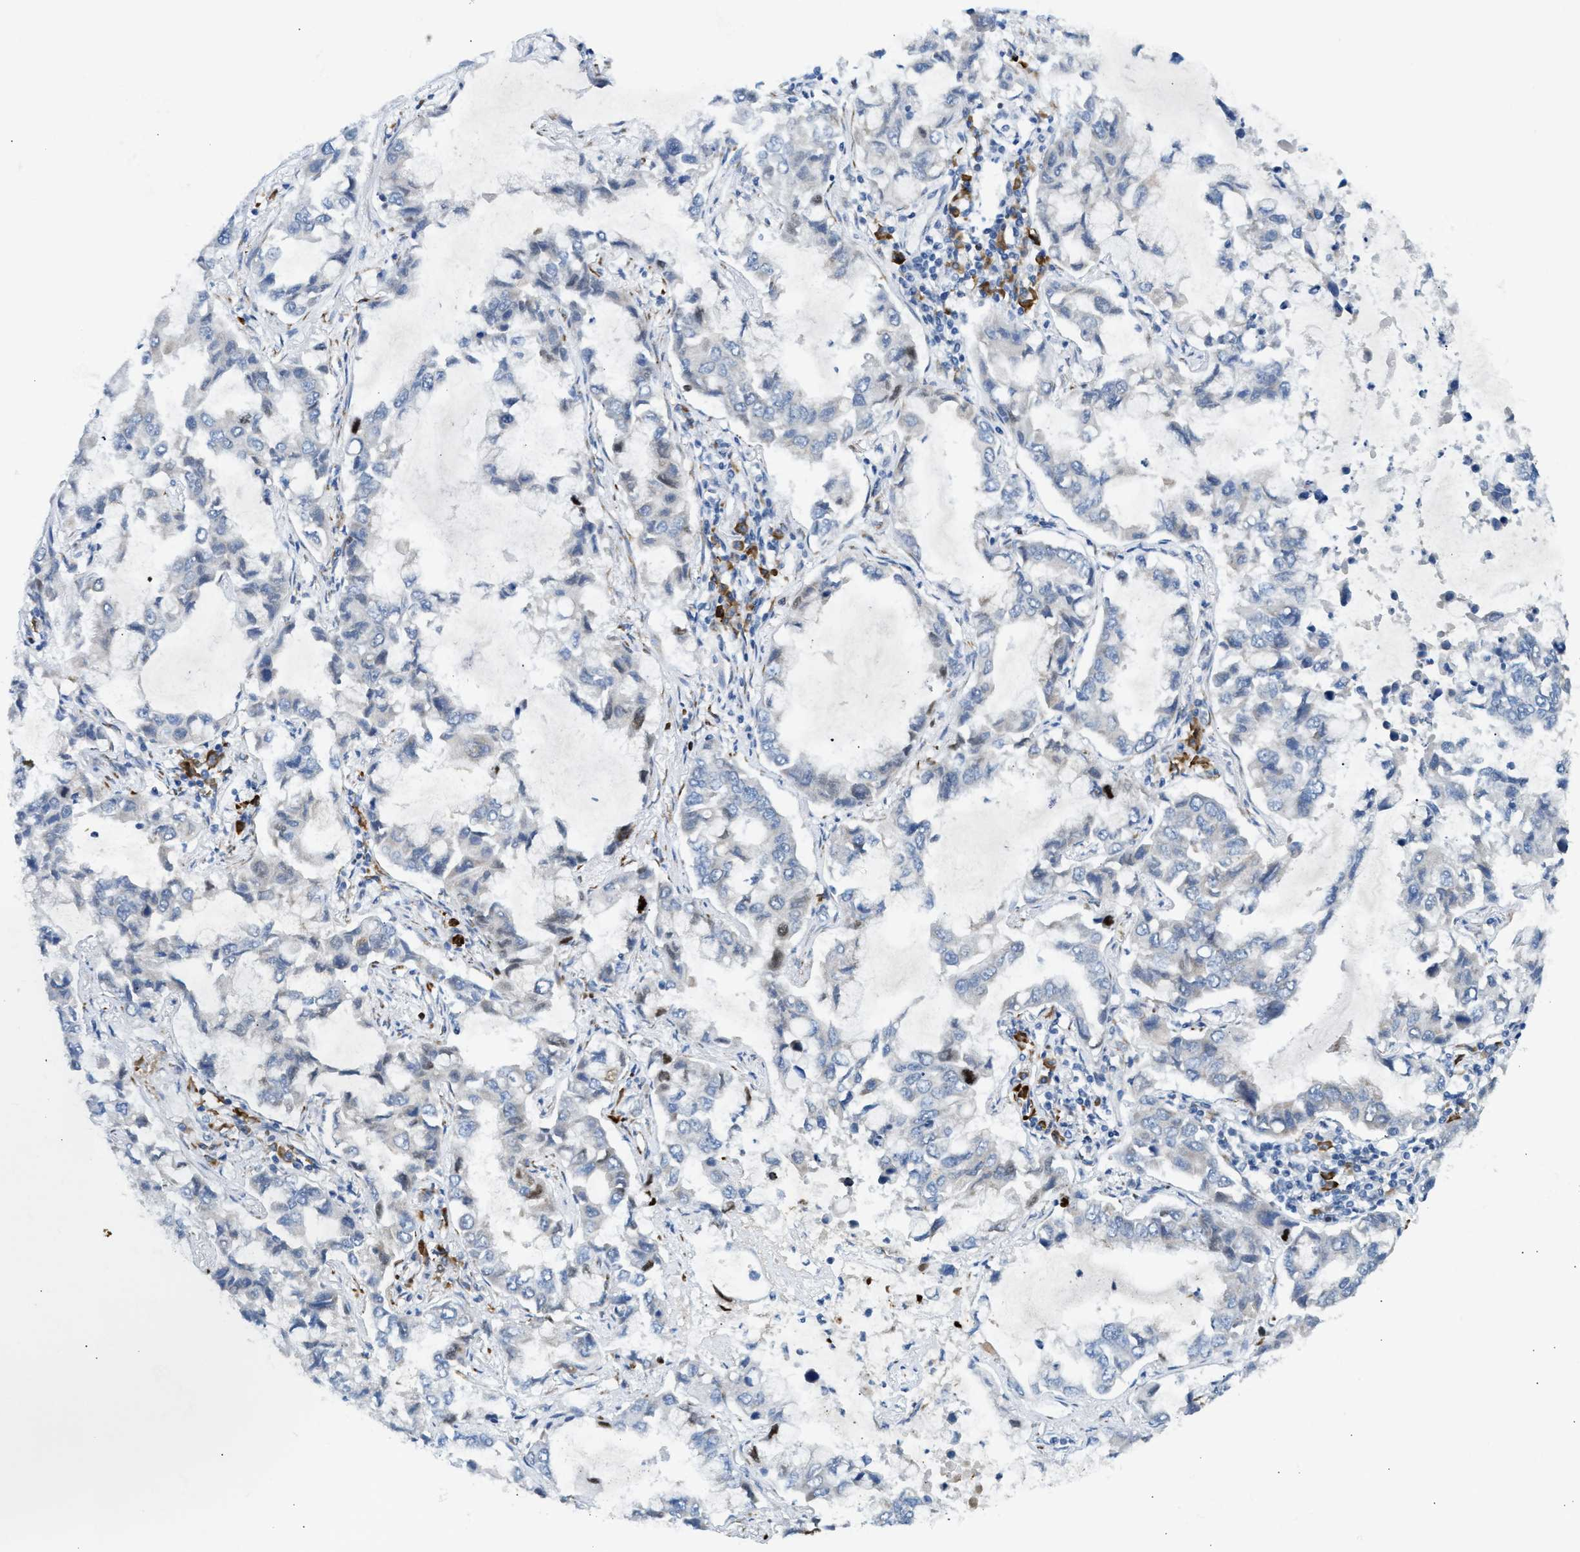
{"staining": {"intensity": "negative", "quantity": "none", "location": "none"}, "tissue": "lung cancer", "cell_type": "Tumor cells", "image_type": "cancer", "snomed": [{"axis": "morphology", "description": "Adenocarcinoma, NOS"}, {"axis": "topography", "description": "Lung"}], "caption": "Tumor cells are negative for brown protein staining in lung cancer (adenocarcinoma).", "gene": "KCNC2", "patient": {"sex": "male", "age": 64}}